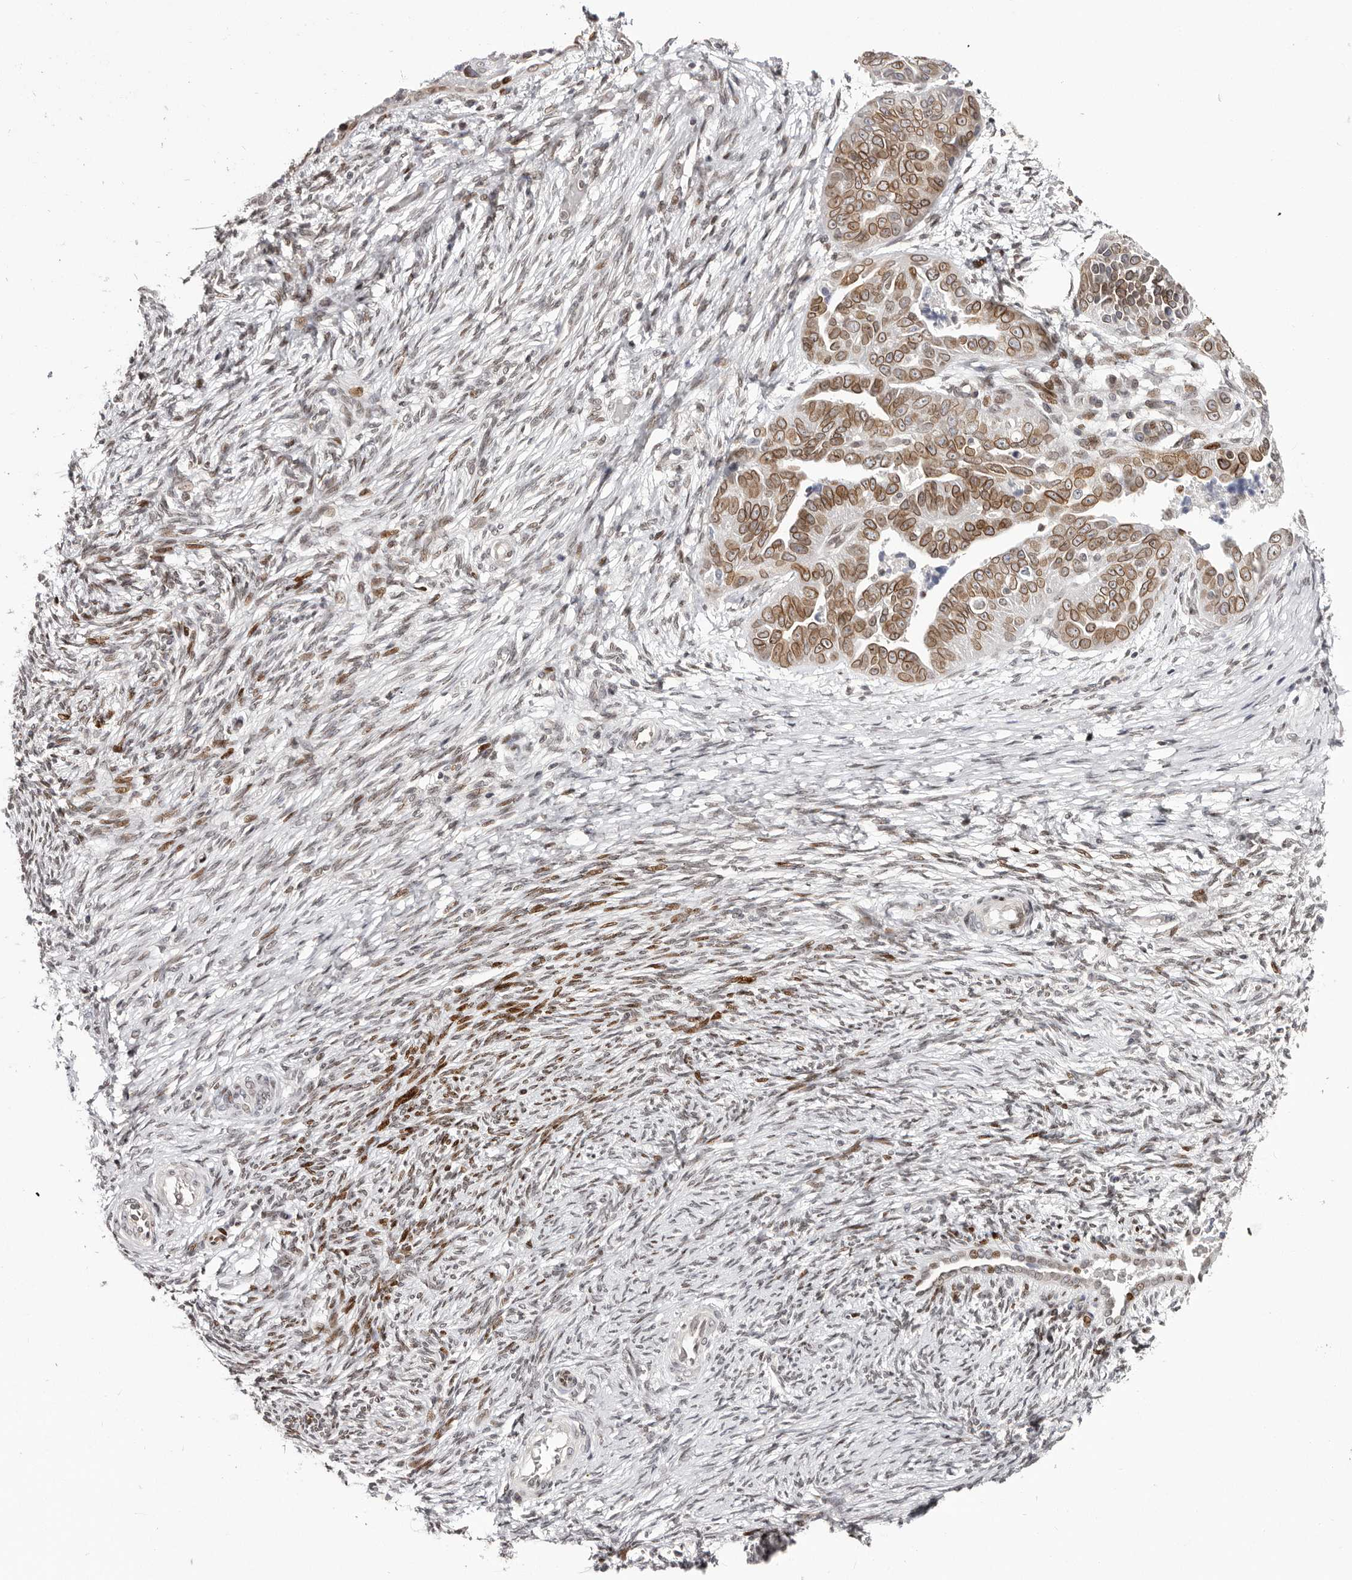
{"staining": {"intensity": "moderate", "quantity": ">75%", "location": "cytoplasmic/membranous,nuclear"}, "tissue": "ovarian cancer", "cell_type": "Tumor cells", "image_type": "cancer", "snomed": [{"axis": "morphology", "description": "Cystadenocarcinoma, serous, NOS"}, {"axis": "topography", "description": "Ovary"}], "caption": "A brown stain shows moderate cytoplasmic/membranous and nuclear expression of a protein in human ovarian serous cystadenocarcinoma tumor cells.", "gene": "NUP153", "patient": {"sex": "female", "age": 44}}